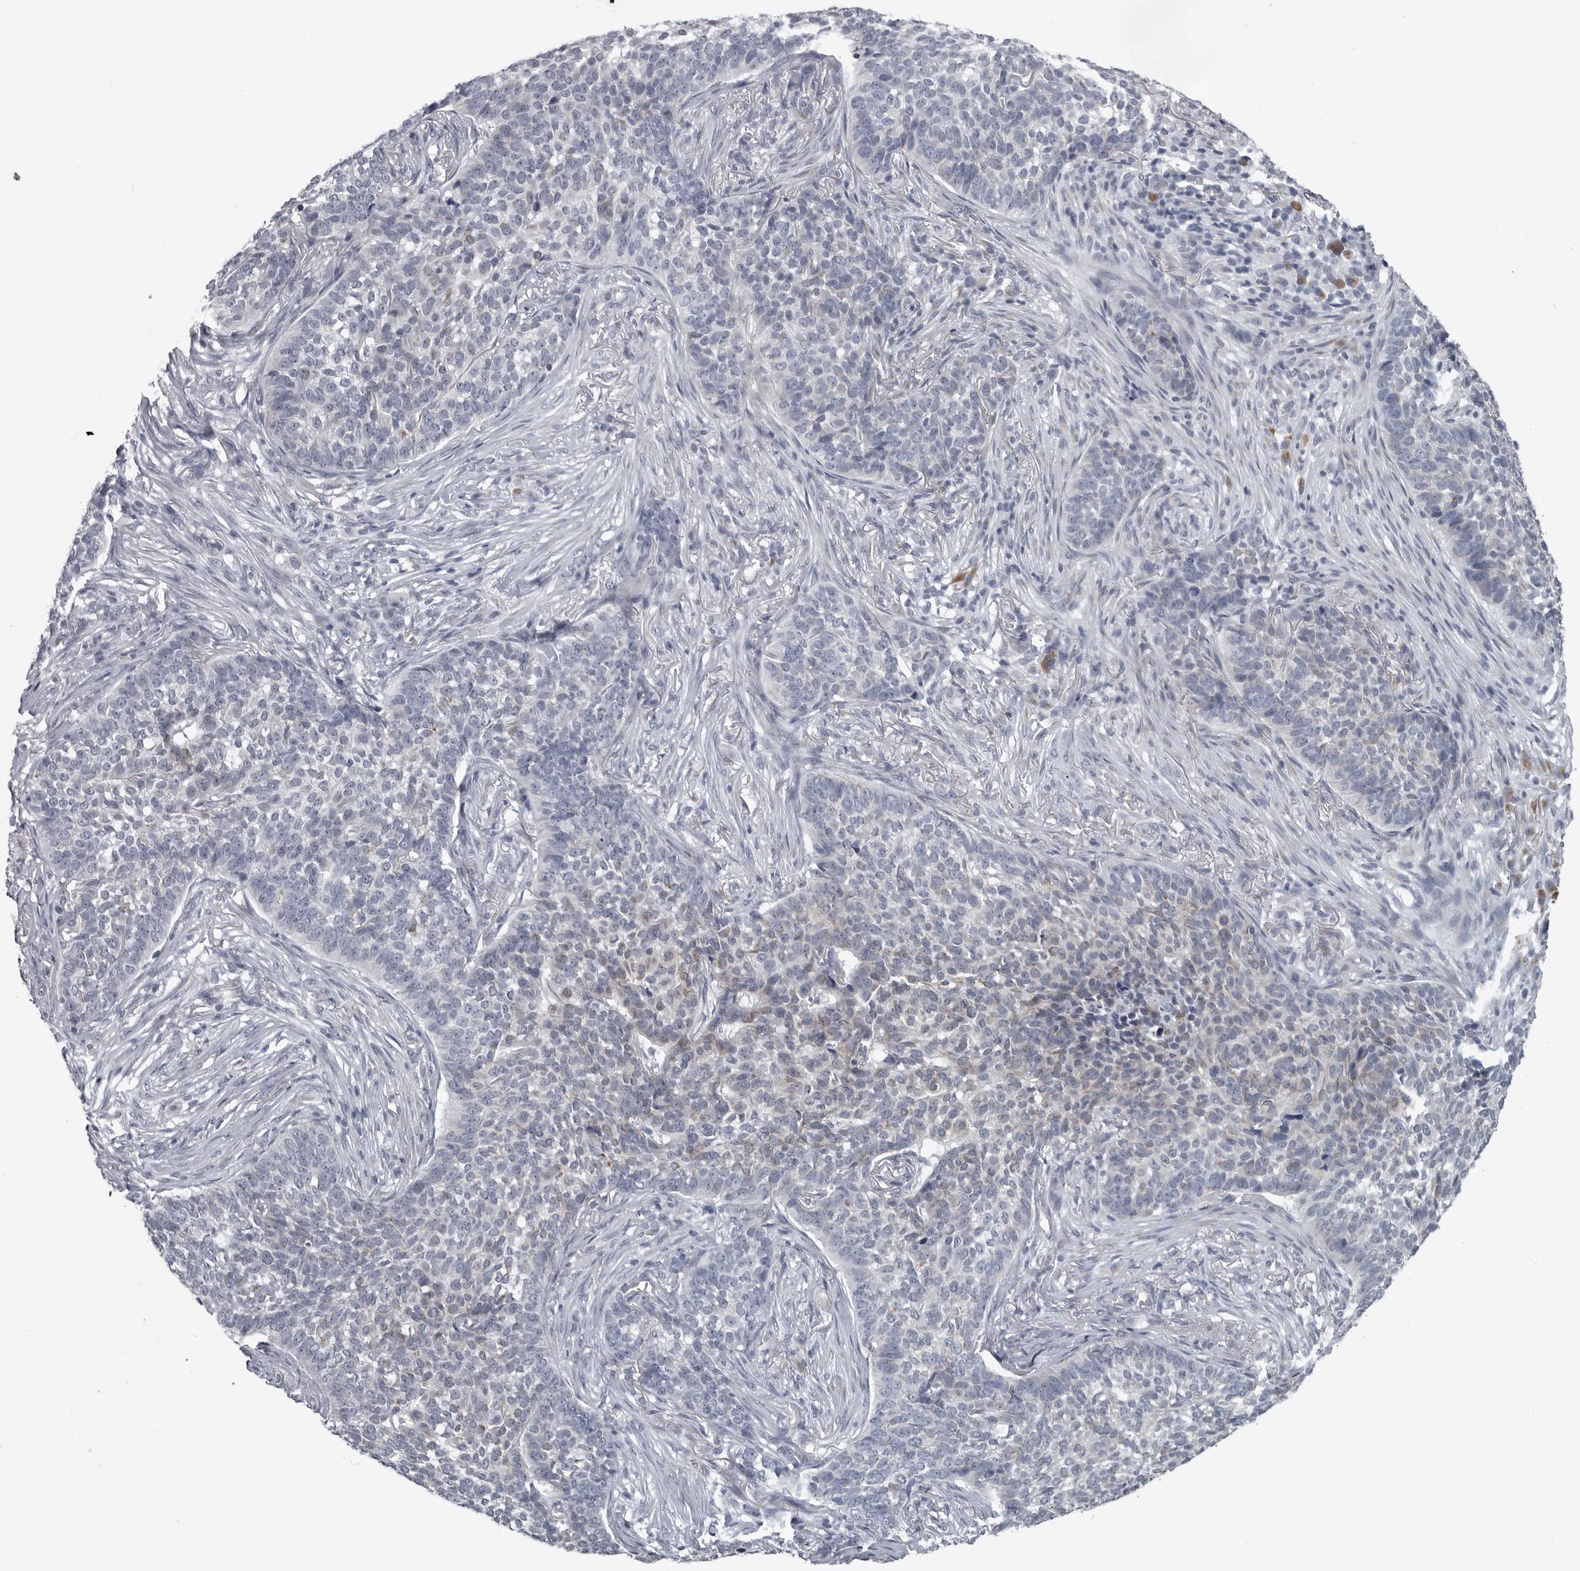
{"staining": {"intensity": "negative", "quantity": "none", "location": "none"}, "tissue": "skin cancer", "cell_type": "Tumor cells", "image_type": "cancer", "snomed": [{"axis": "morphology", "description": "Basal cell carcinoma"}, {"axis": "topography", "description": "Skin"}], "caption": "DAB (3,3'-diaminobenzidine) immunohistochemical staining of basal cell carcinoma (skin) shows no significant expression in tumor cells. (Brightfield microscopy of DAB immunohistochemistry at high magnification).", "gene": "MYOC", "patient": {"sex": "male", "age": 85}}